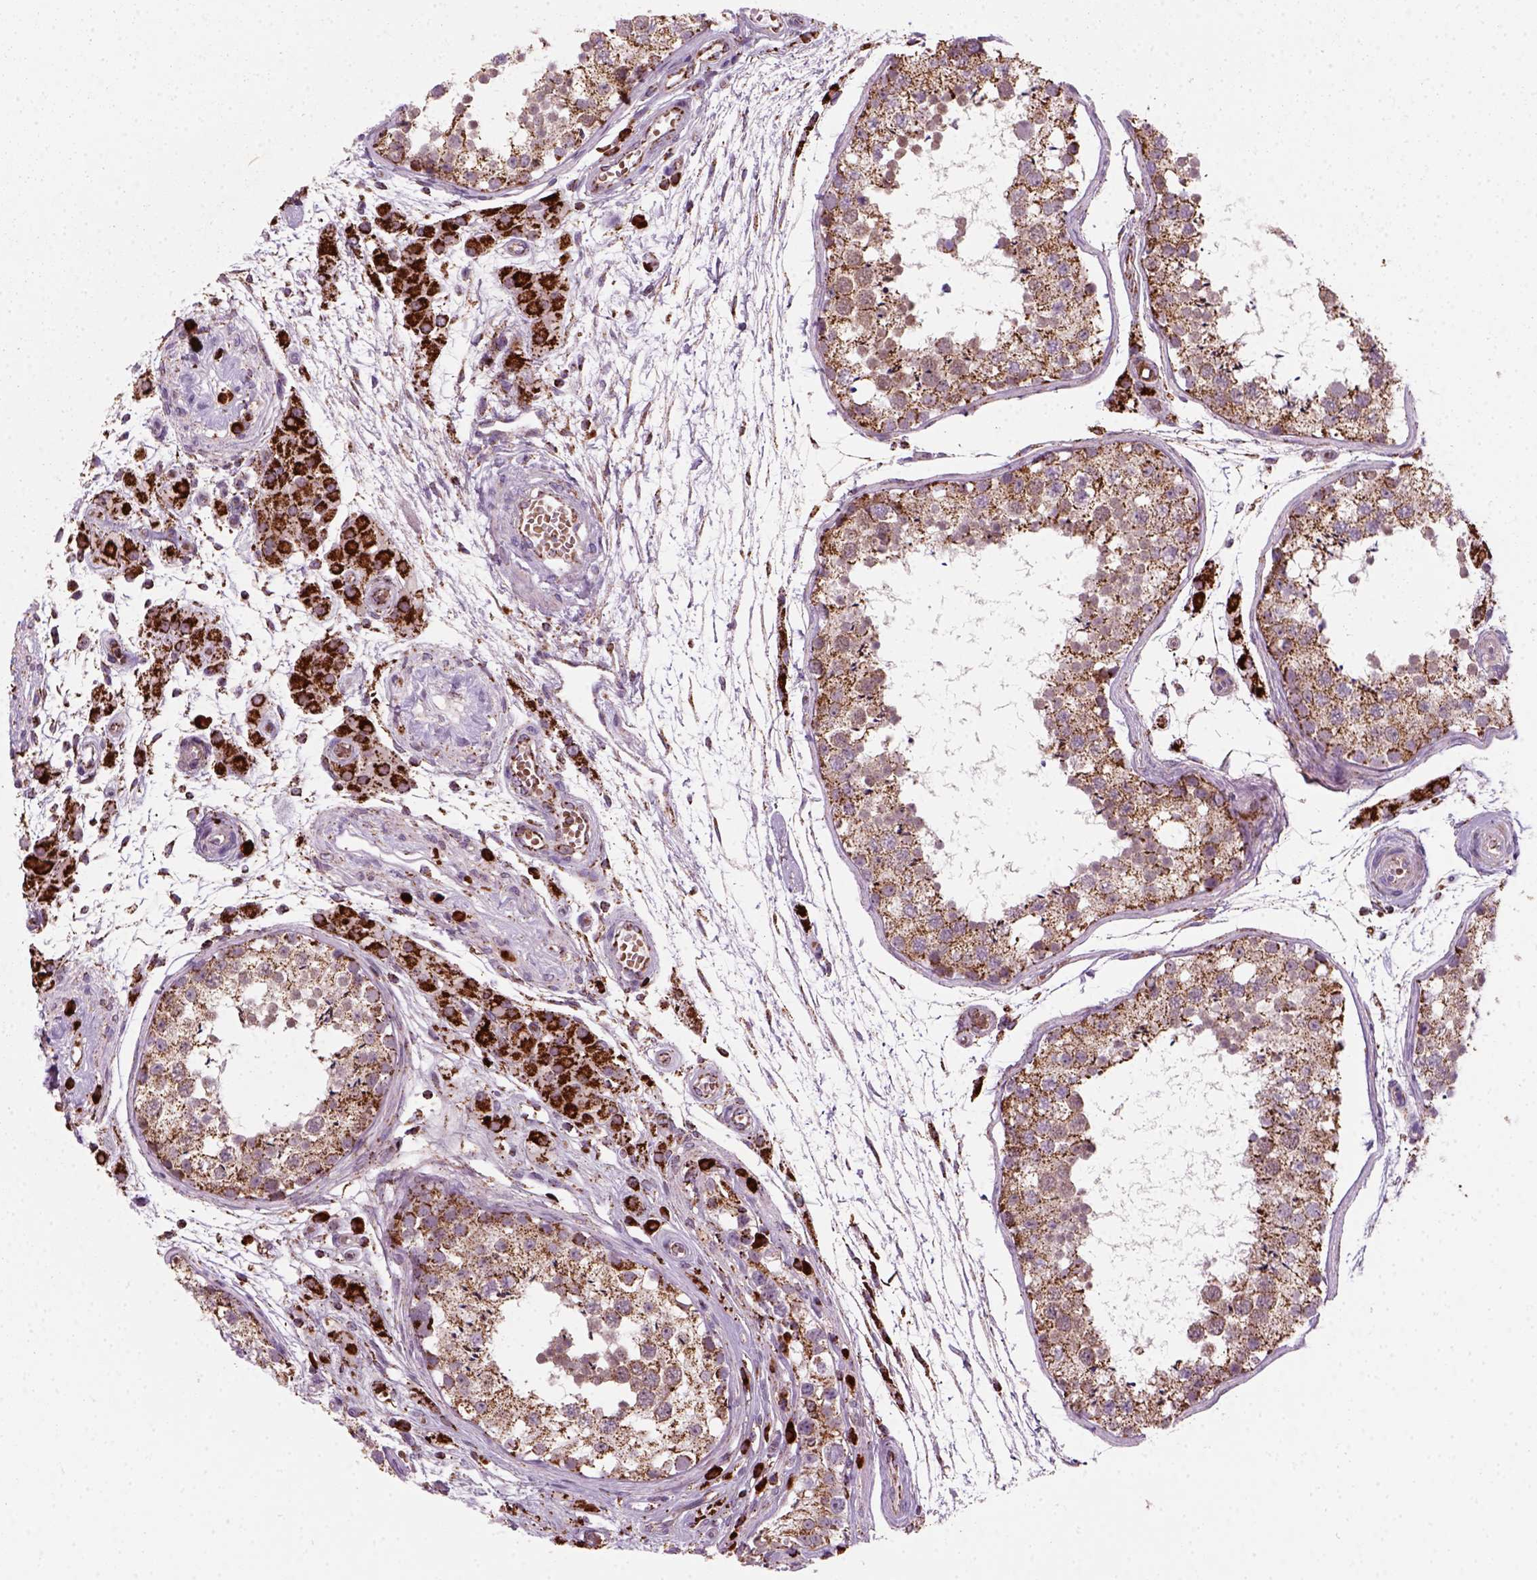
{"staining": {"intensity": "moderate", "quantity": ">75%", "location": "cytoplasmic/membranous"}, "tissue": "testis", "cell_type": "Cells in seminiferous ducts", "image_type": "normal", "snomed": [{"axis": "morphology", "description": "Normal tissue, NOS"}, {"axis": "morphology", "description": "Seminoma, NOS"}, {"axis": "topography", "description": "Testis"}], "caption": "Immunohistochemistry (IHC) (DAB) staining of unremarkable human testis exhibits moderate cytoplasmic/membranous protein positivity in about >75% of cells in seminiferous ducts. Ihc stains the protein of interest in brown and the nuclei are stained blue.", "gene": "NUDT16L1", "patient": {"sex": "male", "age": 29}}